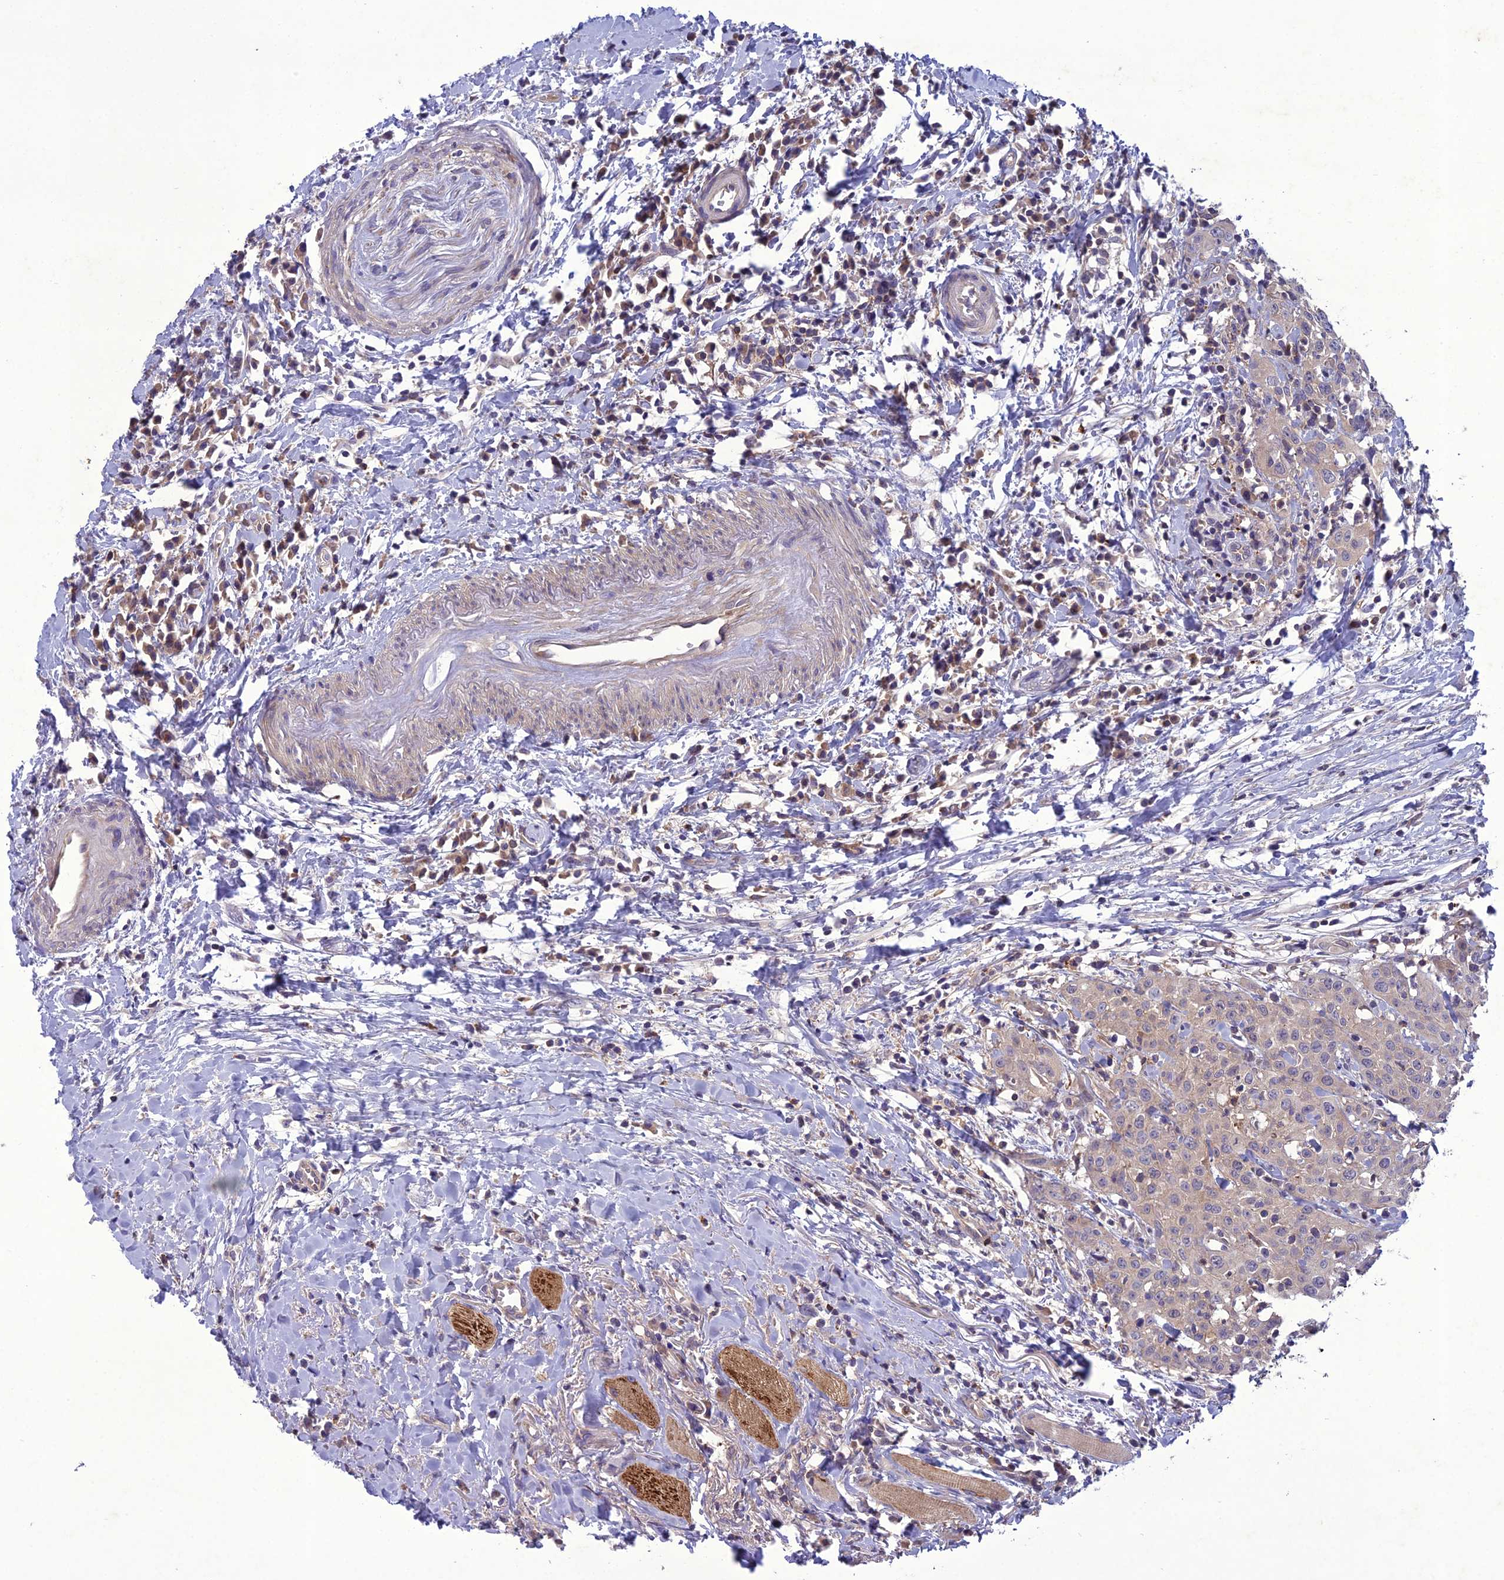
{"staining": {"intensity": "weak", "quantity": "<25%", "location": "cytoplasmic/membranous"}, "tissue": "head and neck cancer", "cell_type": "Tumor cells", "image_type": "cancer", "snomed": [{"axis": "morphology", "description": "Squamous cell carcinoma, NOS"}, {"axis": "topography", "description": "Head-Neck"}], "caption": "High magnification brightfield microscopy of head and neck squamous cell carcinoma stained with DAB (3,3'-diaminobenzidine) (brown) and counterstained with hematoxylin (blue): tumor cells show no significant staining. (DAB IHC with hematoxylin counter stain).", "gene": "GDF6", "patient": {"sex": "female", "age": 70}}